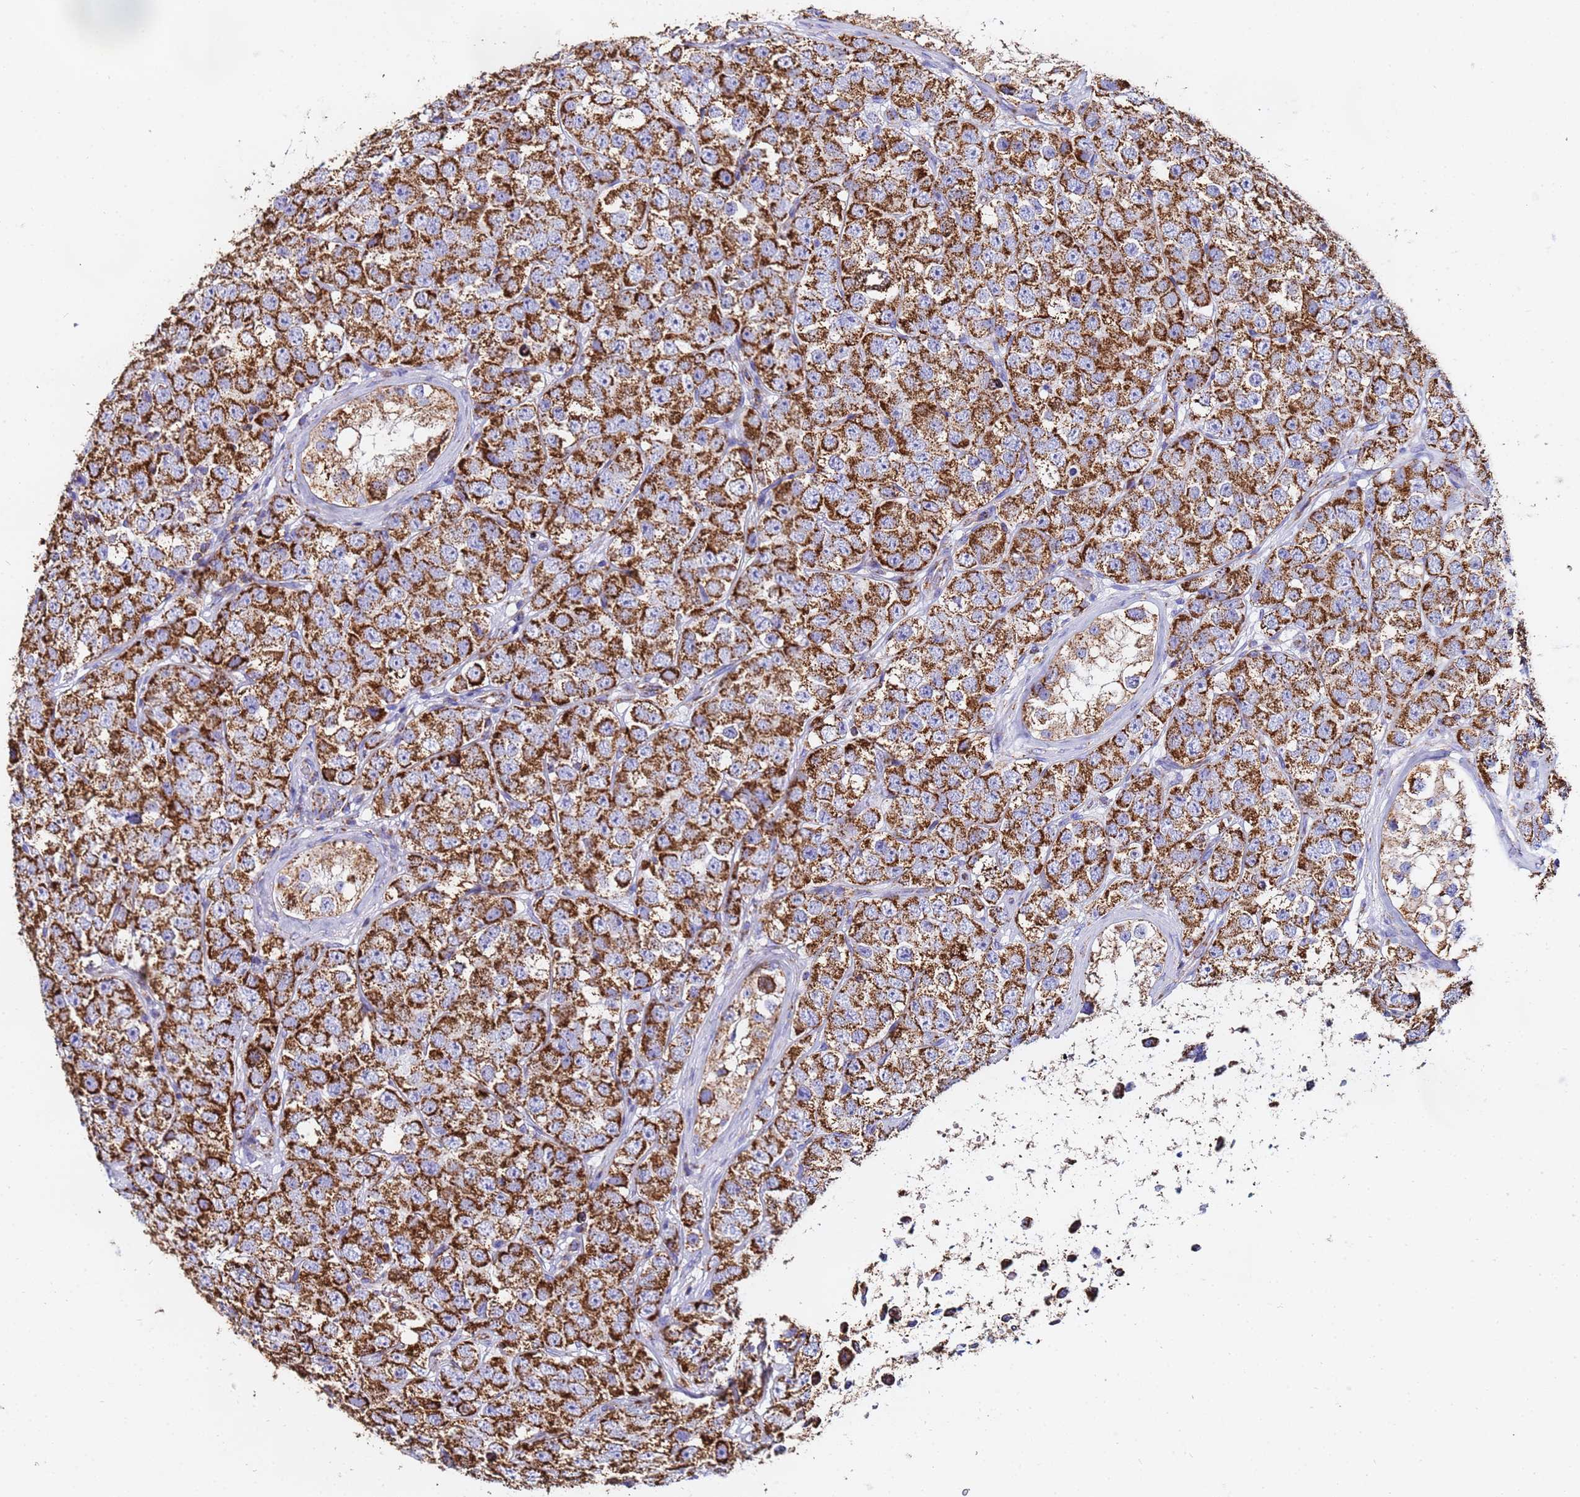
{"staining": {"intensity": "strong", "quantity": ">75%", "location": "cytoplasmic/membranous"}, "tissue": "testis cancer", "cell_type": "Tumor cells", "image_type": "cancer", "snomed": [{"axis": "morphology", "description": "Seminoma, NOS"}, {"axis": "topography", "description": "Testis"}], "caption": "Approximately >75% of tumor cells in human testis seminoma reveal strong cytoplasmic/membranous protein expression as visualized by brown immunohistochemical staining.", "gene": "PHB2", "patient": {"sex": "male", "age": 28}}